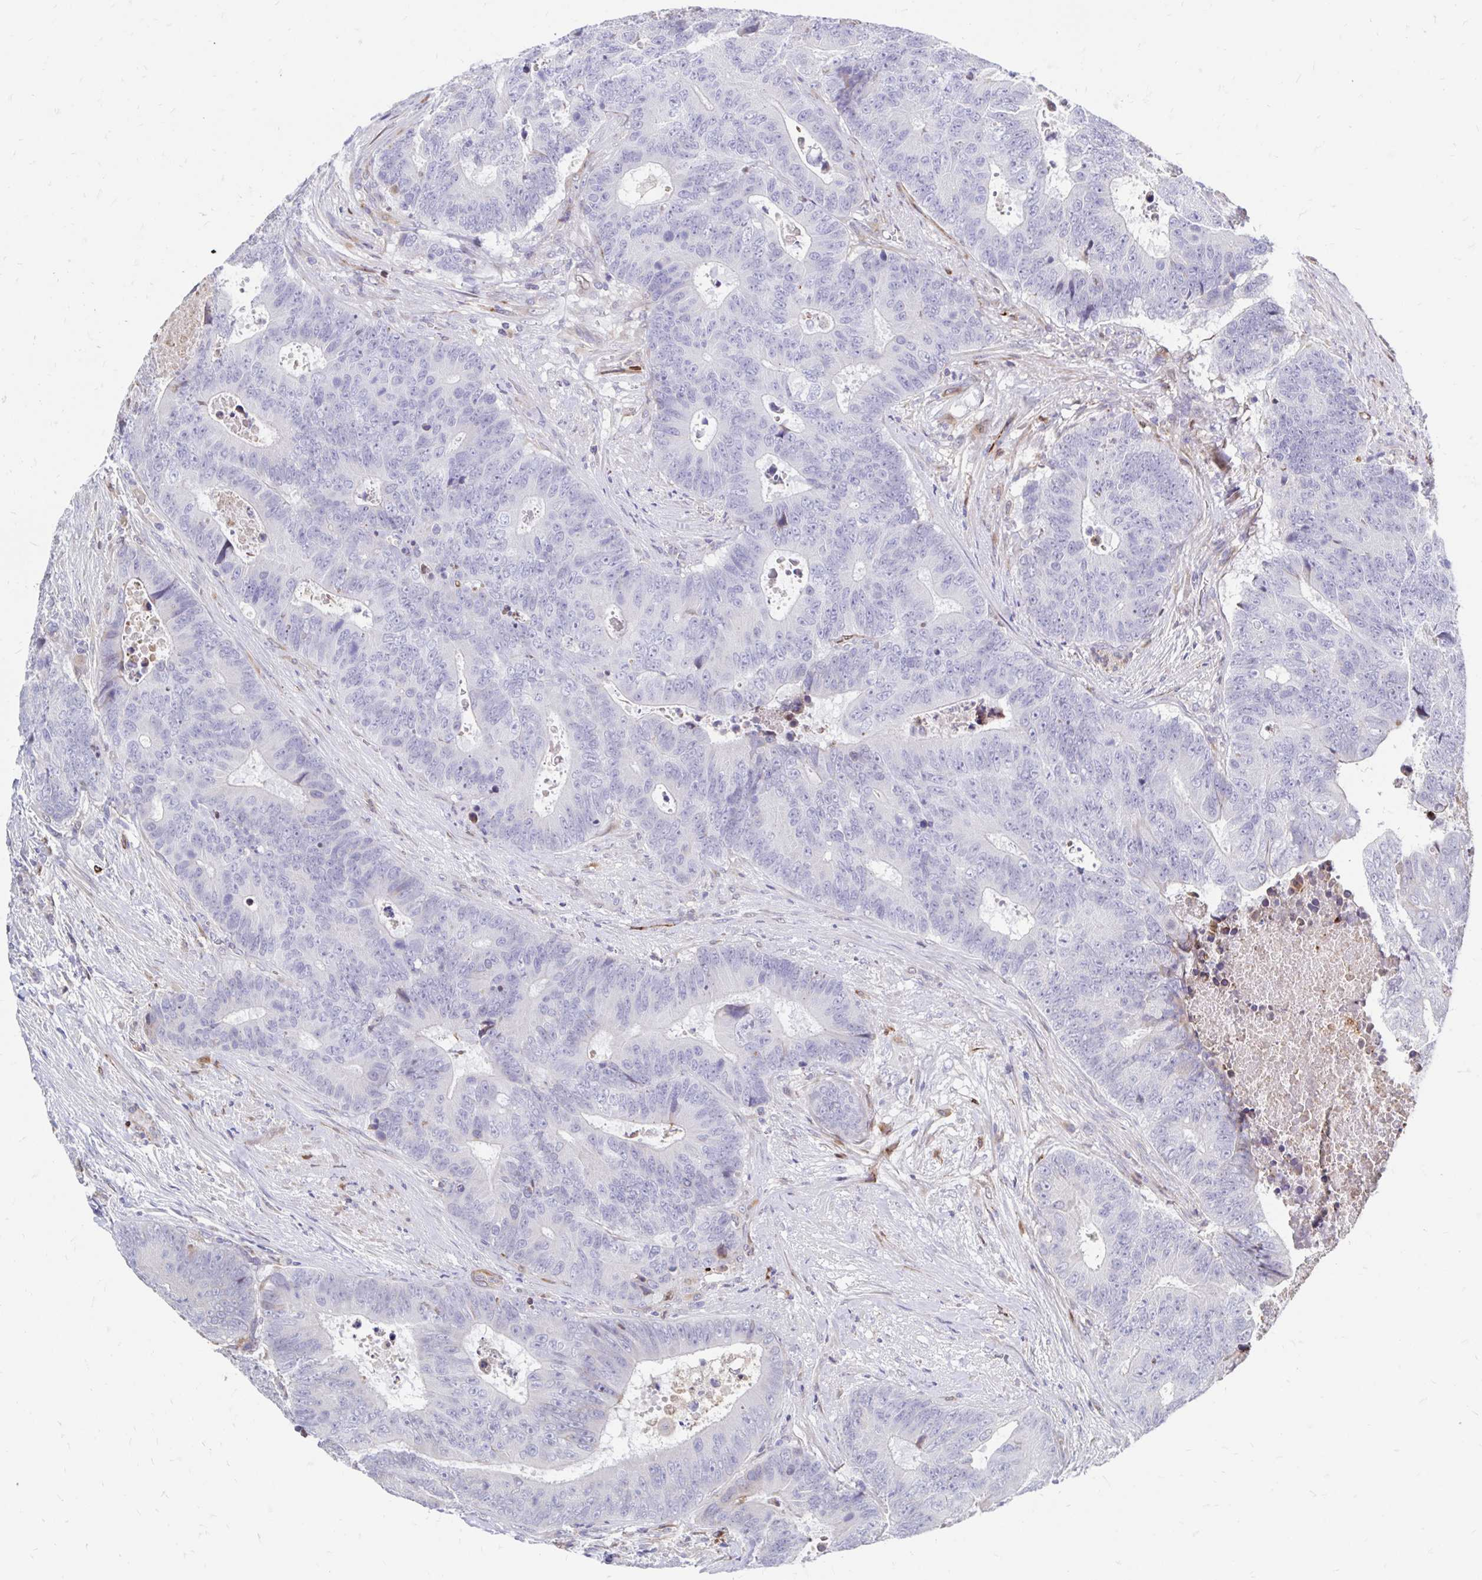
{"staining": {"intensity": "negative", "quantity": "none", "location": "none"}, "tissue": "colorectal cancer", "cell_type": "Tumor cells", "image_type": "cancer", "snomed": [{"axis": "morphology", "description": "Adenocarcinoma, NOS"}, {"axis": "topography", "description": "Colon"}], "caption": "Tumor cells show no significant positivity in colorectal adenocarcinoma.", "gene": "CDKL1", "patient": {"sex": "female", "age": 48}}